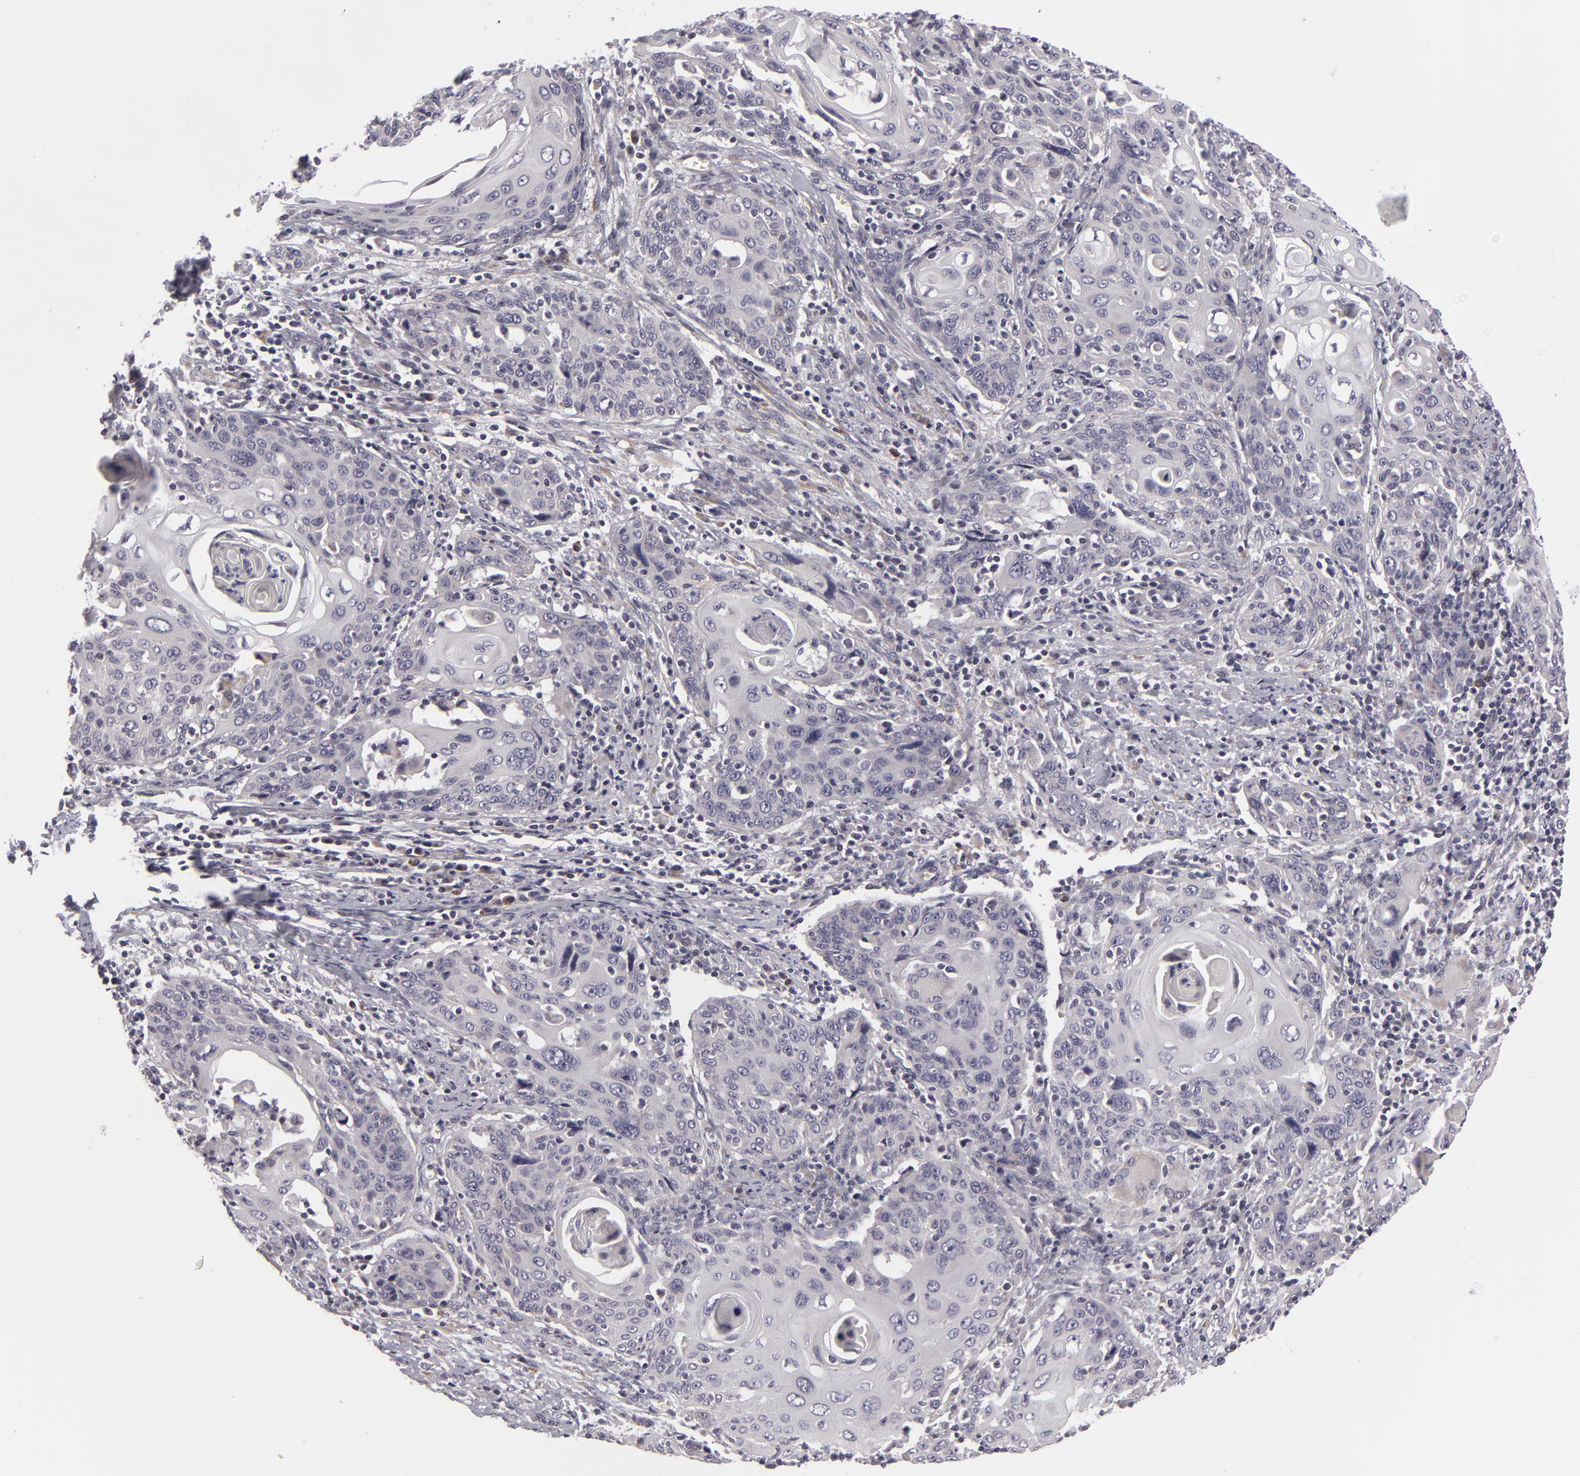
{"staining": {"intensity": "weak", "quantity": "<25%", "location": "cytoplasmic/membranous"}, "tissue": "cervical cancer", "cell_type": "Tumor cells", "image_type": "cancer", "snomed": [{"axis": "morphology", "description": "Squamous cell carcinoma, NOS"}, {"axis": "topography", "description": "Cervix"}], "caption": "High magnification brightfield microscopy of cervical cancer (squamous cell carcinoma) stained with DAB (3,3'-diaminobenzidine) (brown) and counterstained with hematoxylin (blue): tumor cells show no significant positivity.", "gene": "ATP2B3", "patient": {"sex": "female", "age": 54}}